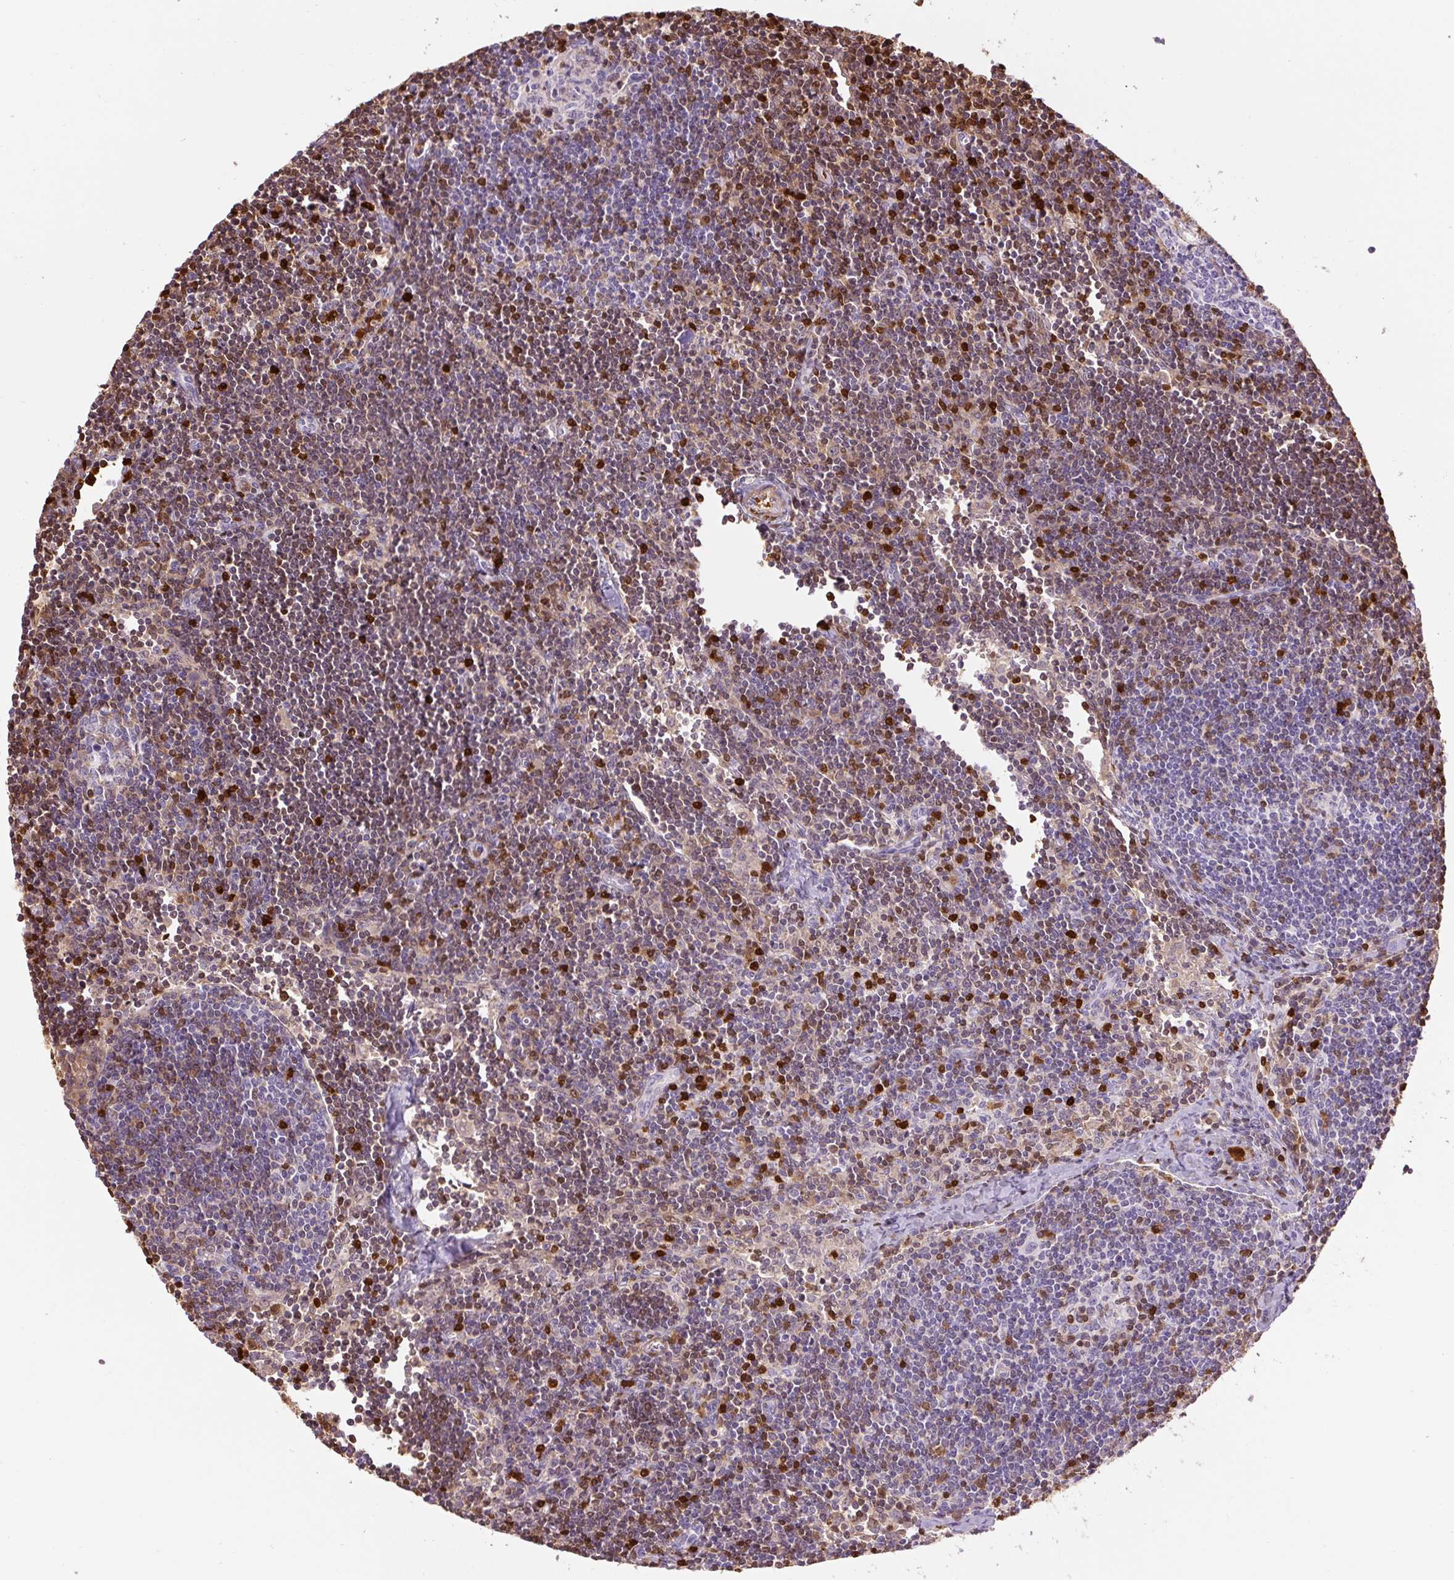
{"staining": {"intensity": "moderate", "quantity": "<25%", "location": "cytoplasmic/membranous"}, "tissue": "lymph node", "cell_type": "Germinal center cells", "image_type": "normal", "snomed": [{"axis": "morphology", "description": "Normal tissue, NOS"}, {"axis": "topography", "description": "Lymph node"}], "caption": "Immunohistochemical staining of unremarkable lymph node exhibits low levels of moderate cytoplasmic/membranous staining in about <25% of germinal center cells. (DAB IHC, brown staining for protein, blue staining for nuclei).", "gene": "S100A4", "patient": {"sex": "female", "age": 29}}